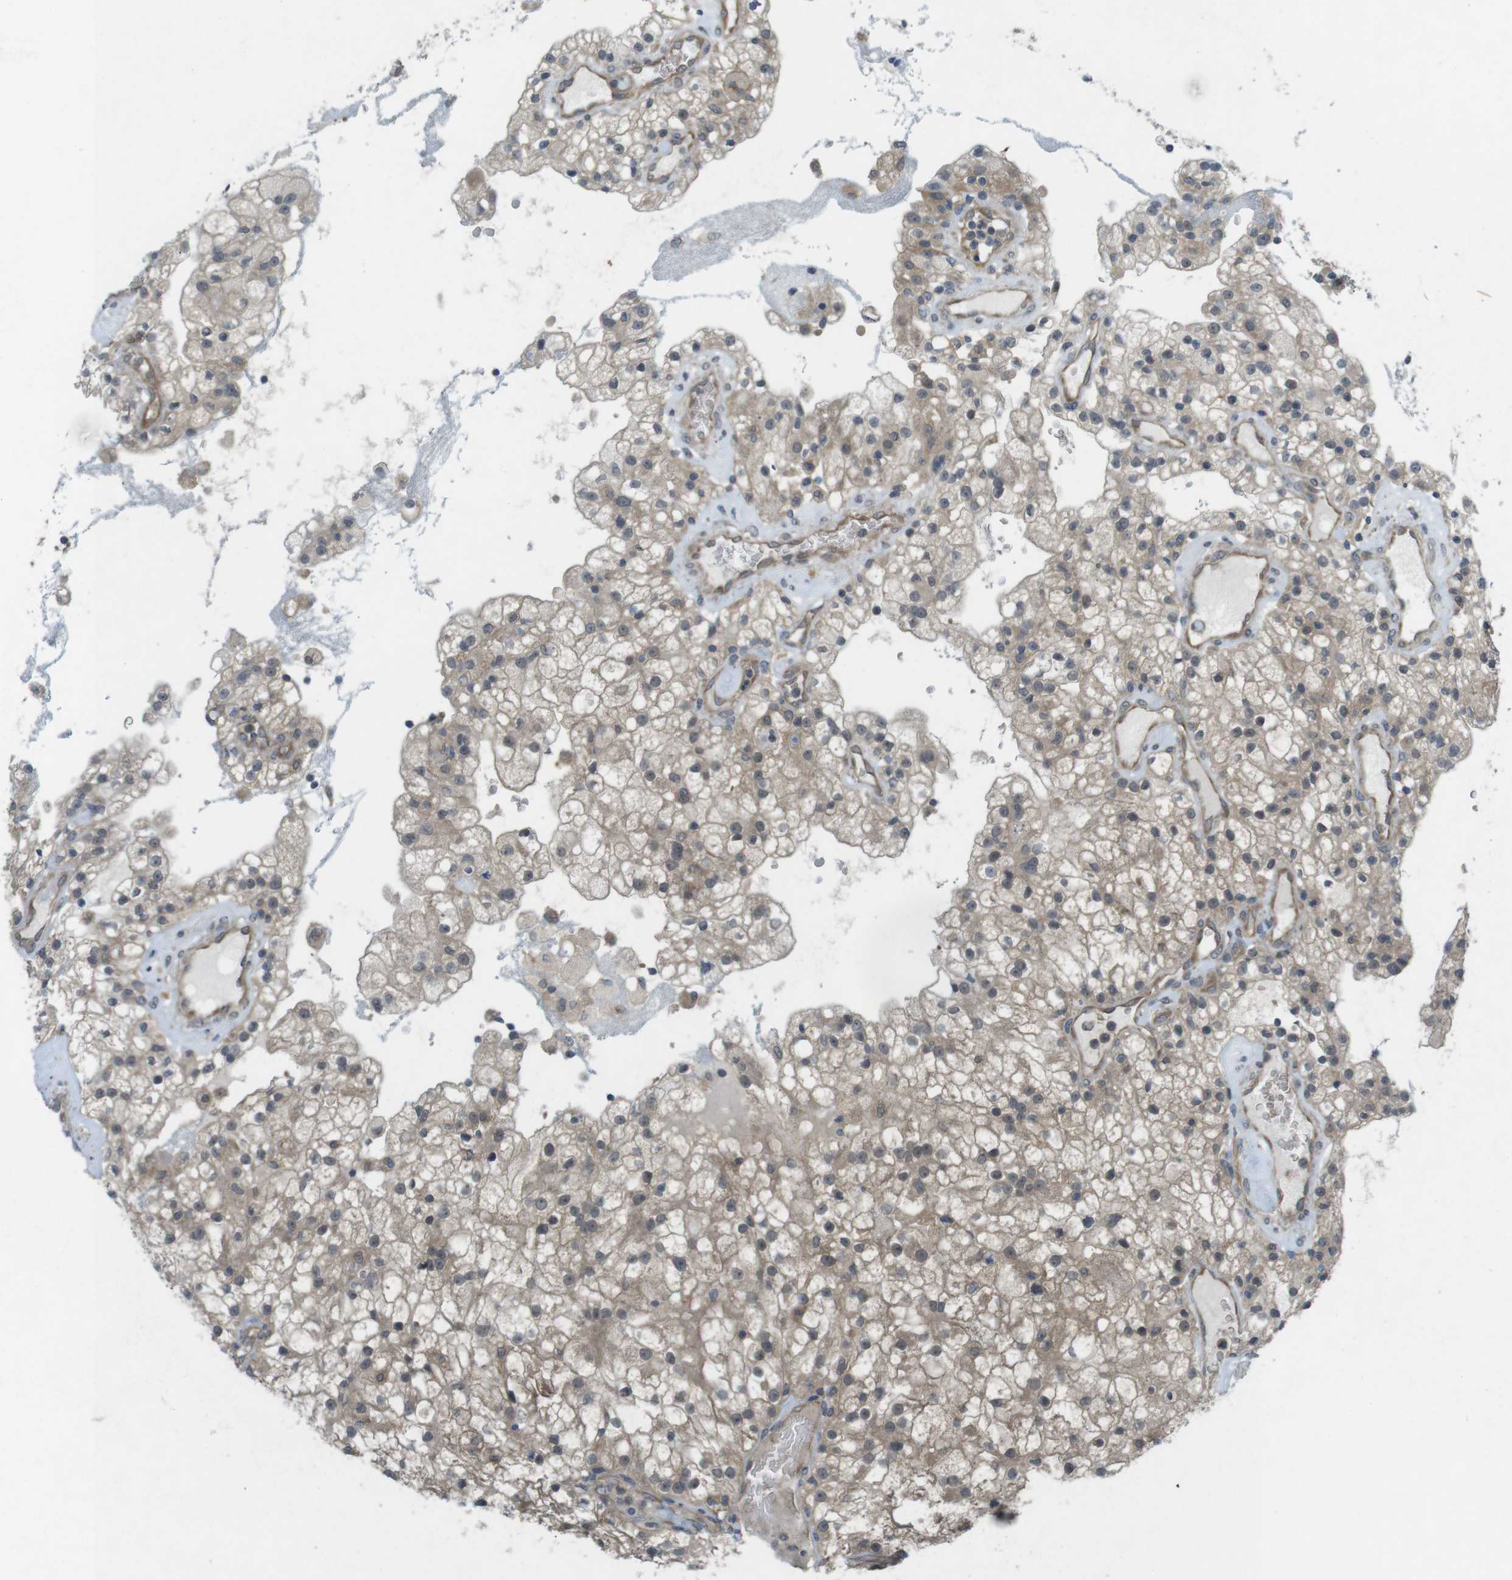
{"staining": {"intensity": "weak", "quantity": ">75%", "location": "cytoplasmic/membranous"}, "tissue": "renal cancer", "cell_type": "Tumor cells", "image_type": "cancer", "snomed": [{"axis": "morphology", "description": "Adenocarcinoma, NOS"}, {"axis": "topography", "description": "Kidney"}], "caption": "This photomicrograph reveals renal adenocarcinoma stained with immunohistochemistry (IHC) to label a protein in brown. The cytoplasmic/membranous of tumor cells show weak positivity for the protein. Nuclei are counter-stained blue.", "gene": "SUGT1", "patient": {"sex": "female", "age": 52}}